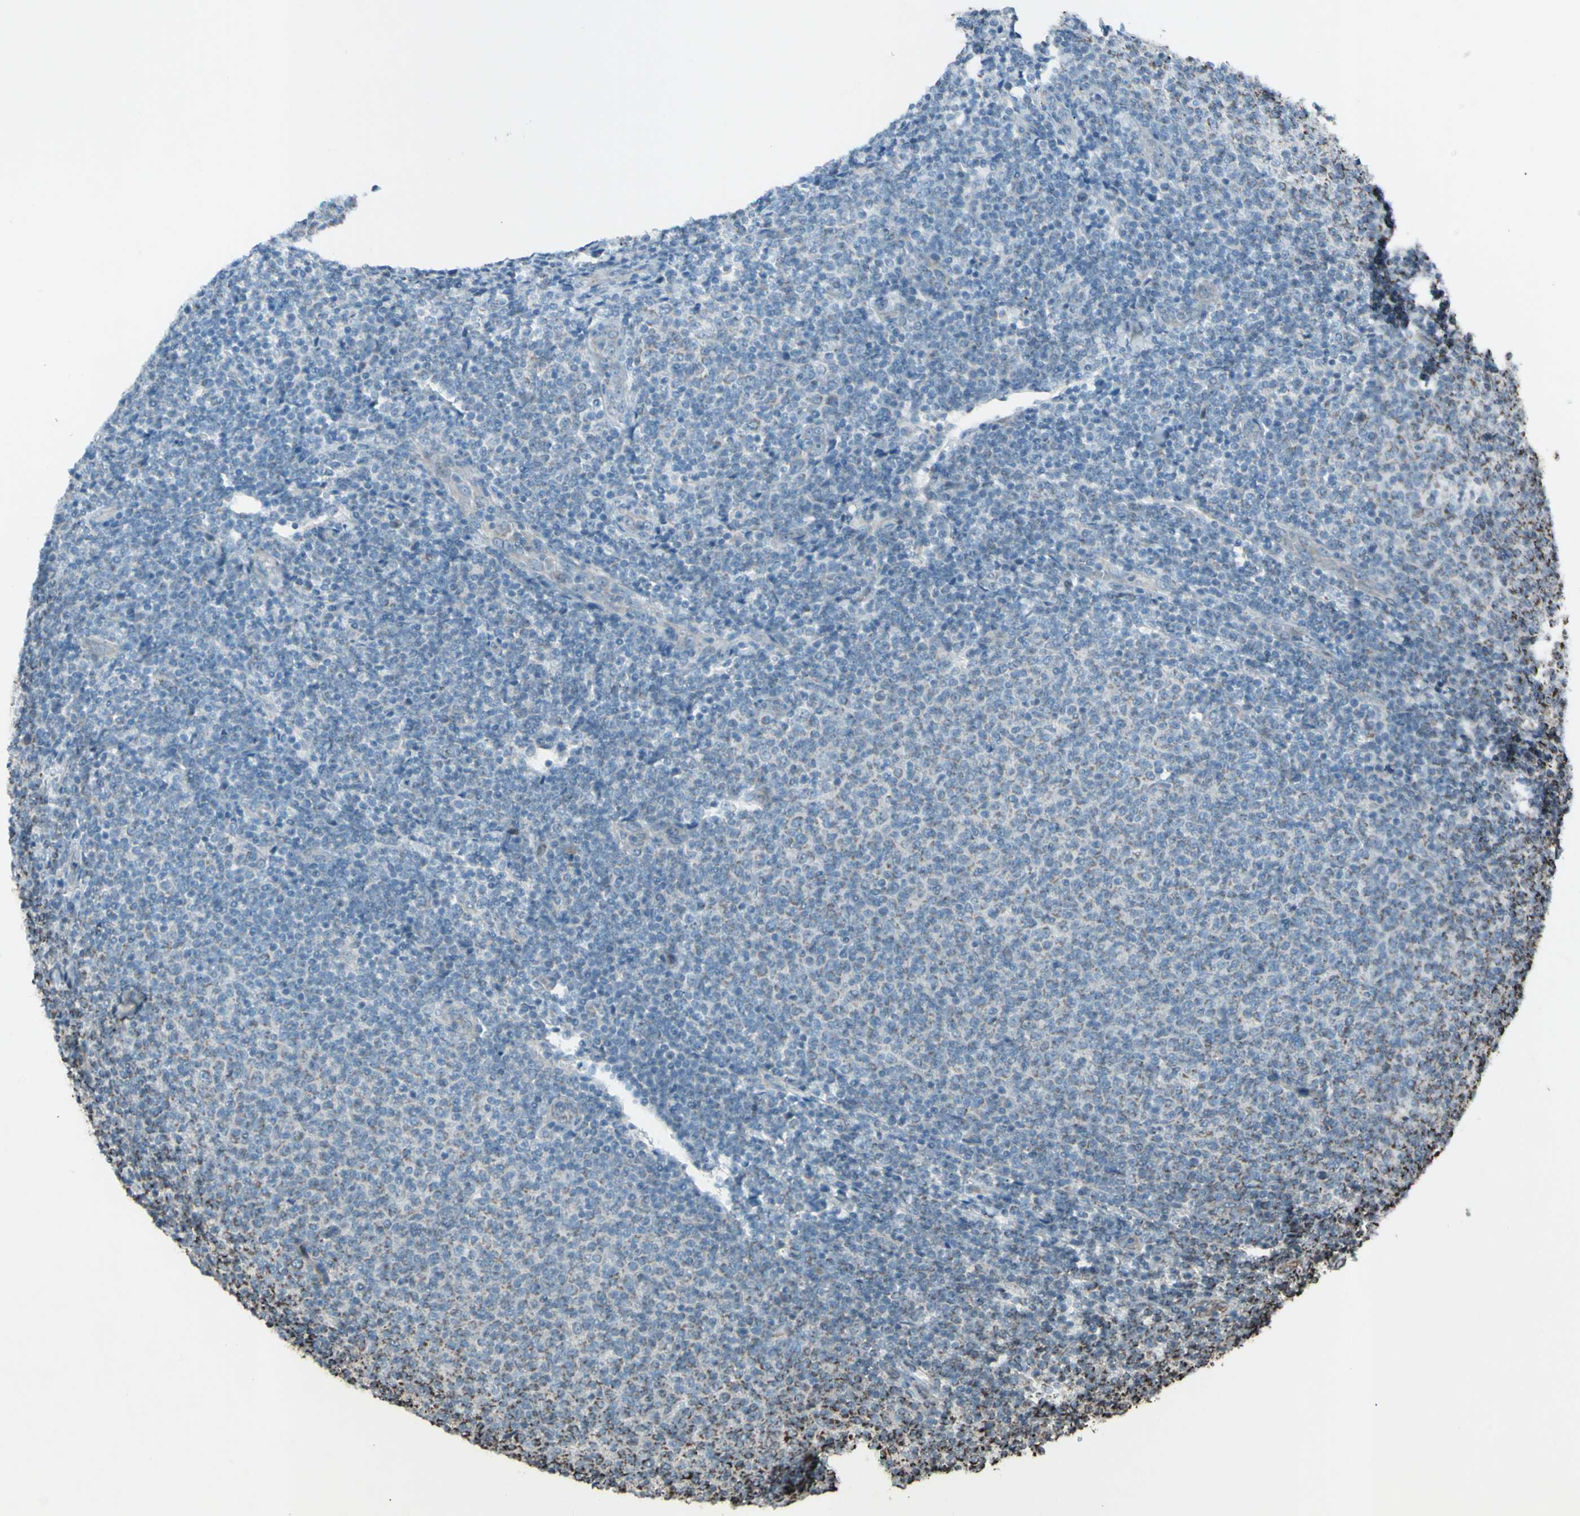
{"staining": {"intensity": "negative", "quantity": "none", "location": "none"}, "tissue": "lymphoma", "cell_type": "Tumor cells", "image_type": "cancer", "snomed": [{"axis": "morphology", "description": "Malignant lymphoma, non-Hodgkin's type, Low grade"}, {"axis": "topography", "description": "Lymph node"}], "caption": "The image shows no staining of tumor cells in lymphoma.", "gene": "ACOT8", "patient": {"sex": "male", "age": 66}}